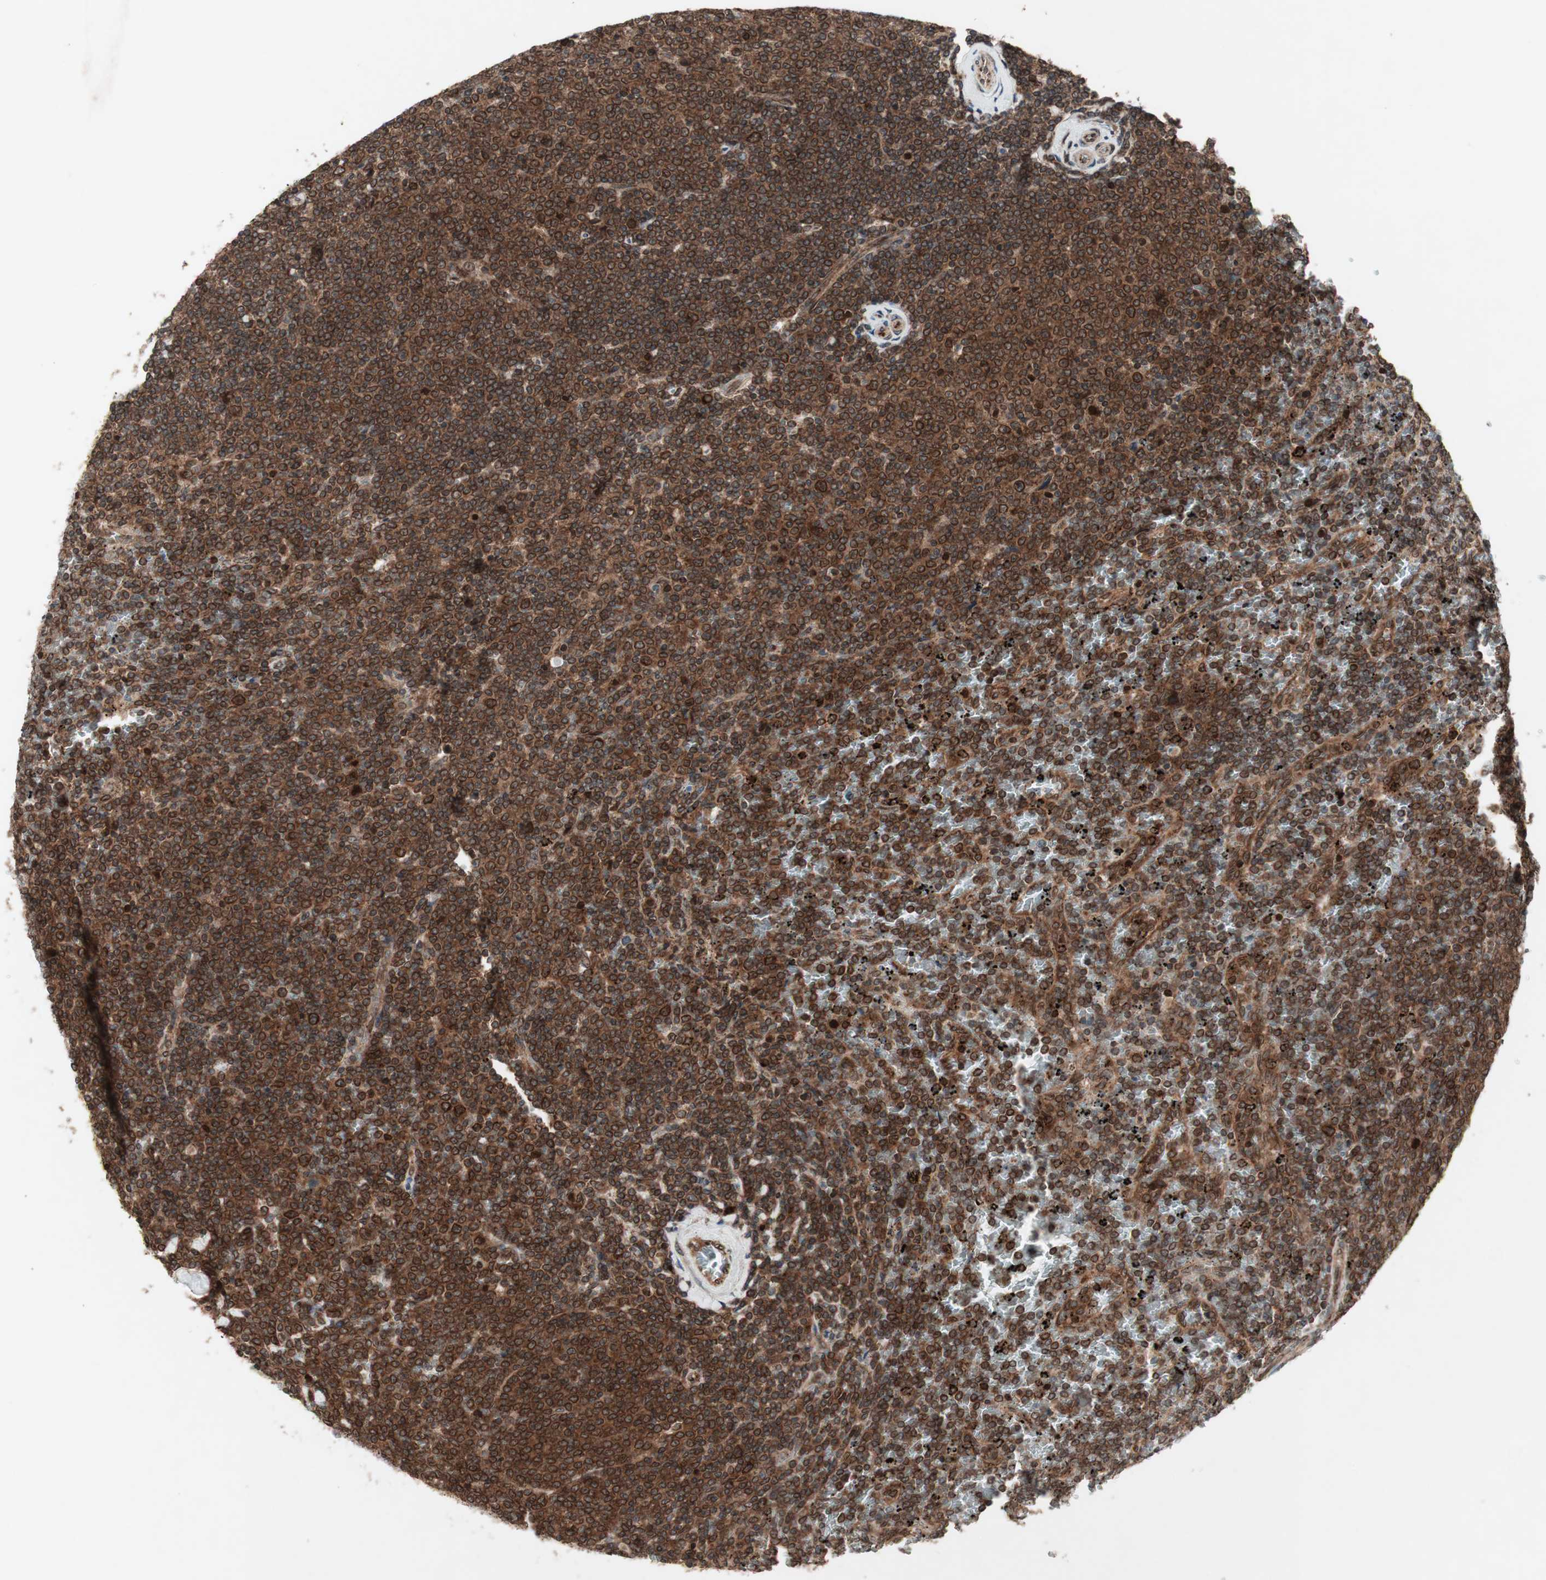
{"staining": {"intensity": "strong", "quantity": ">75%", "location": "cytoplasmic/membranous,nuclear"}, "tissue": "lymphoma", "cell_type": "Tumor cells", "image_type": "cancer", "snomed": [{"axis": "morphology", "description": "Malignant lymphoma, non-Hodgkin's type, Low grade"}, {"axis": "topography", "description": "Spleen"}], "caption": "The immunohistochemical stain labels strong cytoplasmic/membranous and nuclear staining in tumor cells of malignant lymphoma, non-Hodgkin's type (low-grade) tissue.", "gene": "NUP62", "patient": {"sex": "female", "age": 77}}